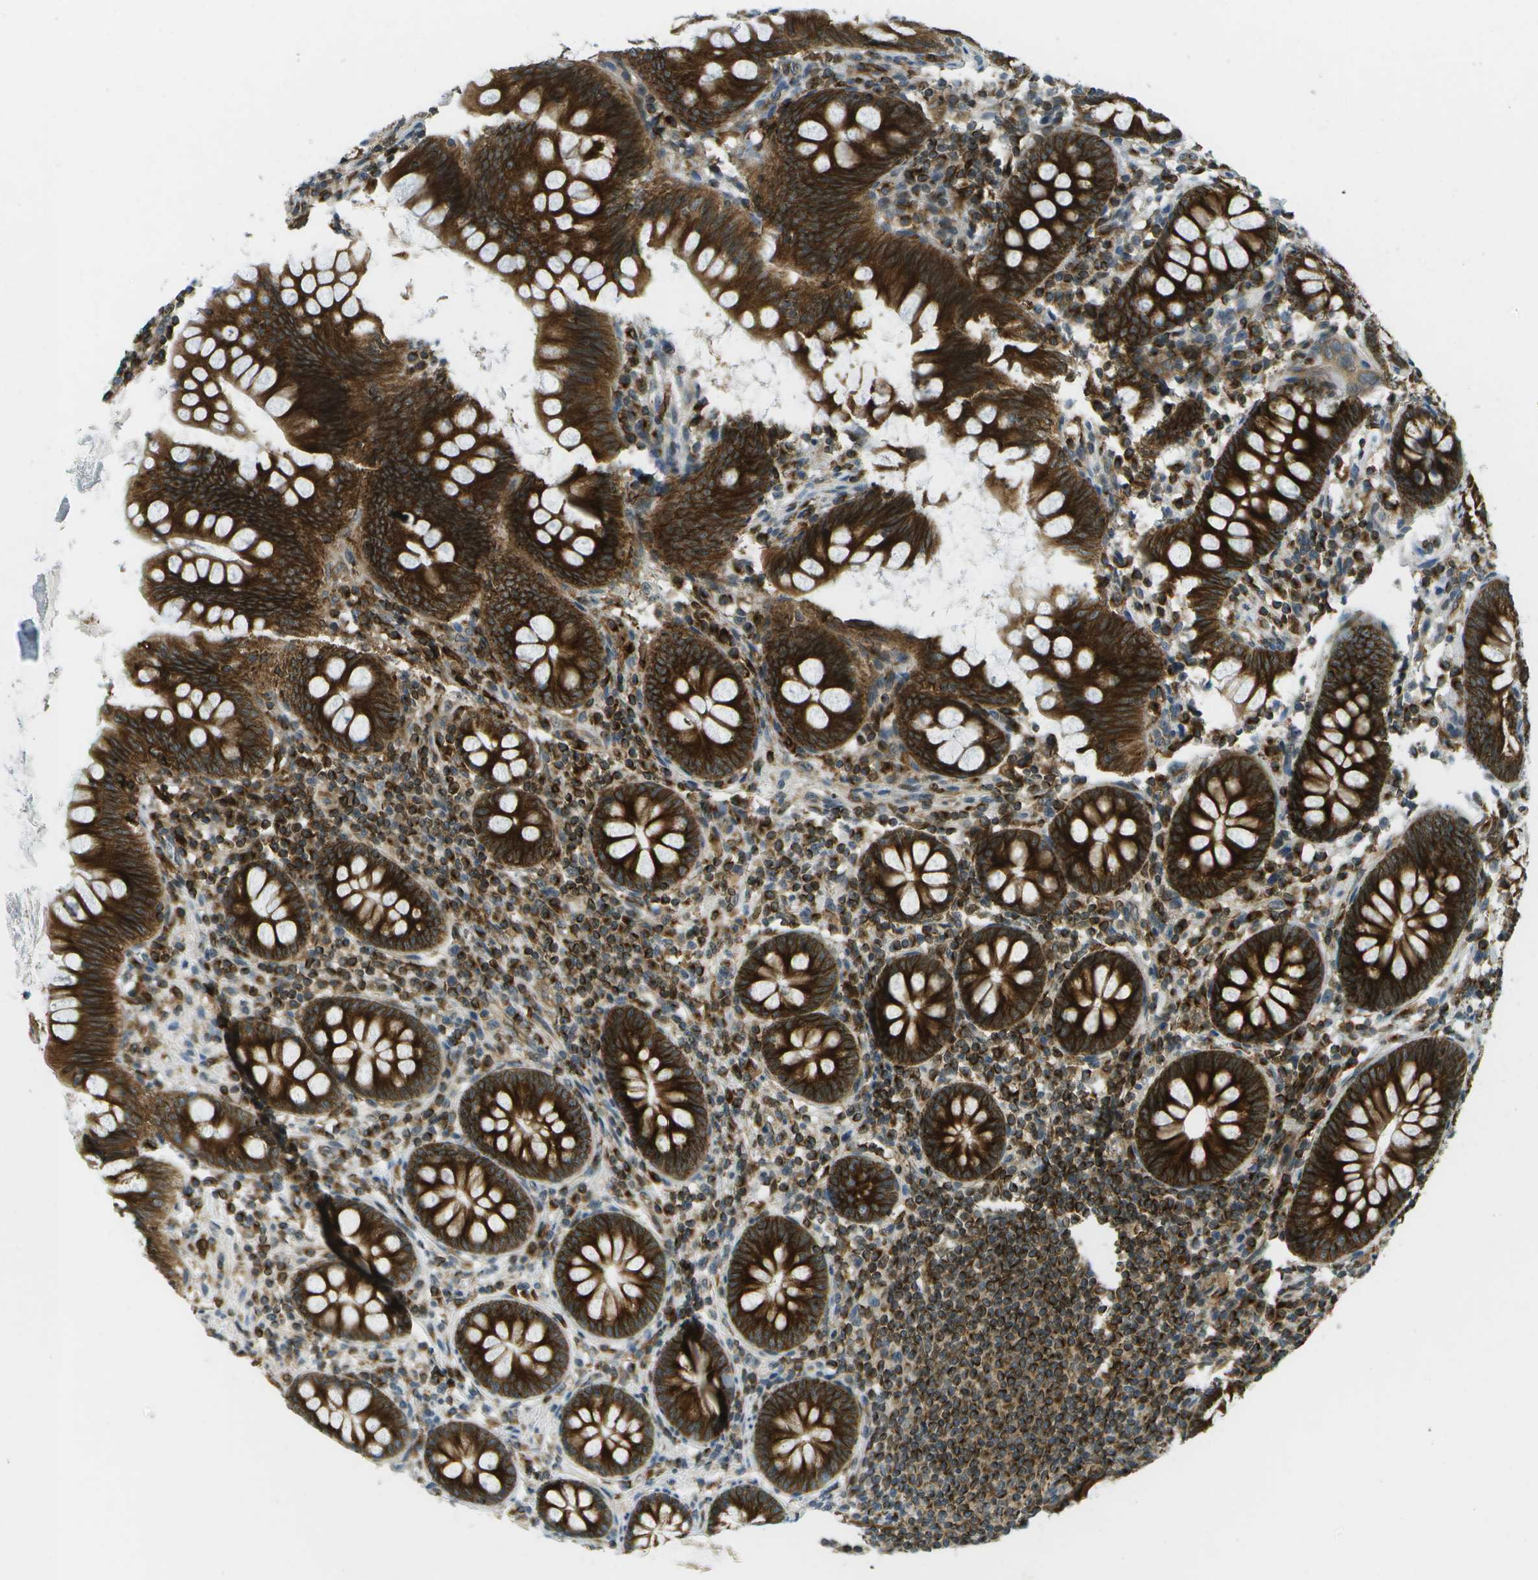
{"staining": {"intensity": "strong", "quantity": ">75%", "location": "cytoplasmic/membranous"}, "tissue": "appendix", "cell_type": "Glandular cells", "image_type": "normal", "snomed": [{"axis": "morphology", "description": "Normal tissue, NOS"}, {"axis": "topography", "description": "Appendix"}], "caption": "Immunohistochemistry (IHC) (DAB (3,3'-diaminobenzidine)) staining of normal appendix shows strong cytoplasmic/membranous protein staining in approximately >75% of glandular cells.", "gene": "TMTC1", "patient": {"sex": "female", "age": 77}}